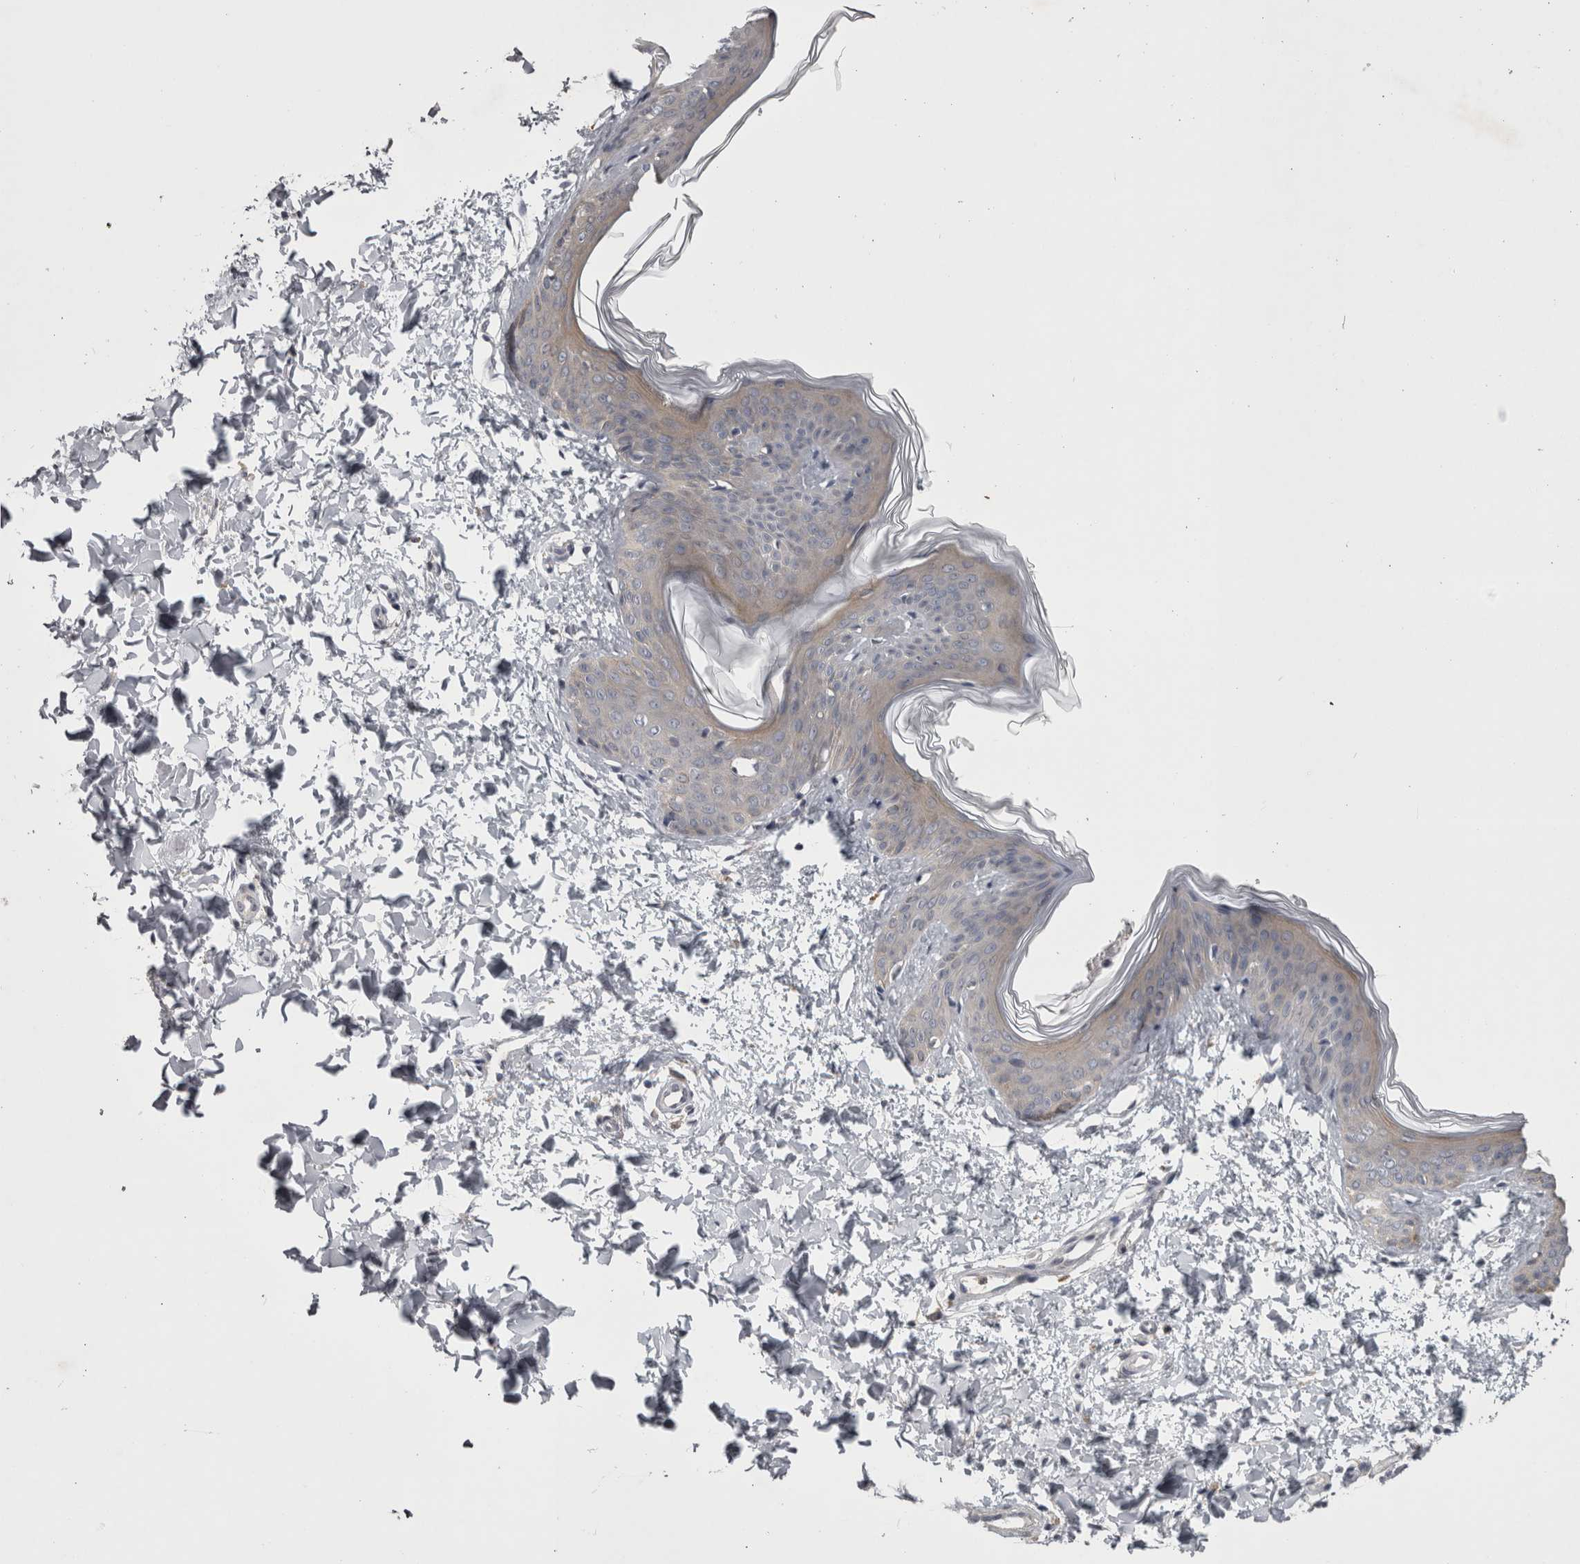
{"staining": {"intensity": "negative", "quantity": "none", "location": "none"}, "tissue": "skin", "cell_type": "Fibroblasts", "image_type": "normal", "snomed": [{"axis": "morphology", "description": "Normal tissue, NOS"}, {"axis": "topography", "description": "Skin"}], "caption": "An immunohistochemistry (IHC) histopathology image of unremarkable skin is shown. There is no staining in fibroblasts of skin. (DAB (3,3'-diaminobenzidine) IHC, high magnification).", "gene": "PRKCI", "patient": {"sex": "female", "age": 17}}